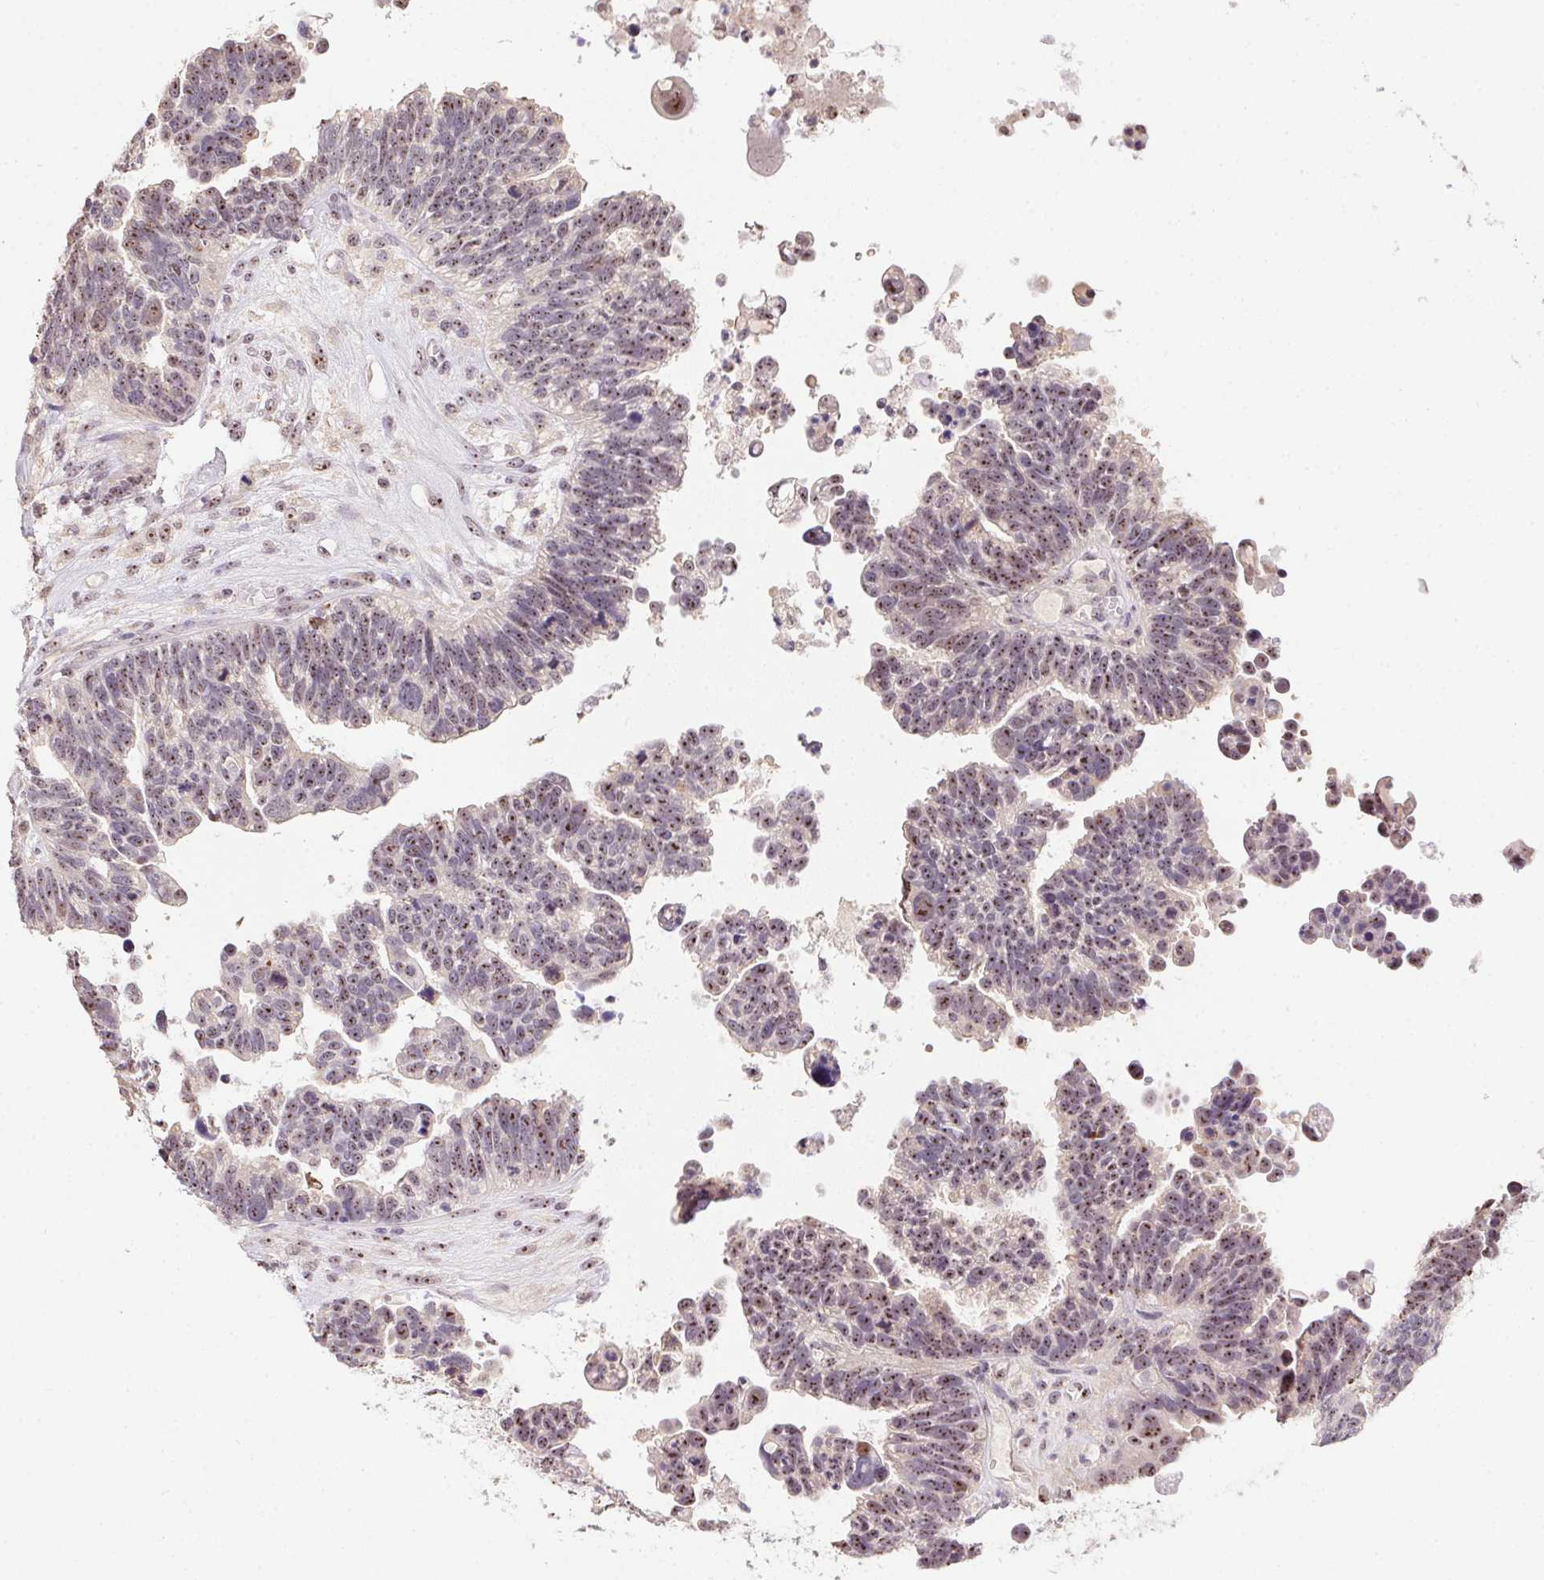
{"staining": {"intensity": "moderate", "quantity": ">75%", "location": "nuclear"}, "tissue": "ovarian cancer", "cell_type": "Tumor cells", "image_type": "cancer", "snomed": [{"axis": "morphology", "description": "Cystadenocarcinoma, serous, NOS"}, {"axis": "topography", "description": "Ovary"}], "caption": "Moderate nuclear protein expression is identified in about >75% of tumor cells in serous cystadenocarcinoma (ovarian).", "gene": "BATF2", "patient": {"sex": "female", "age": 60}}